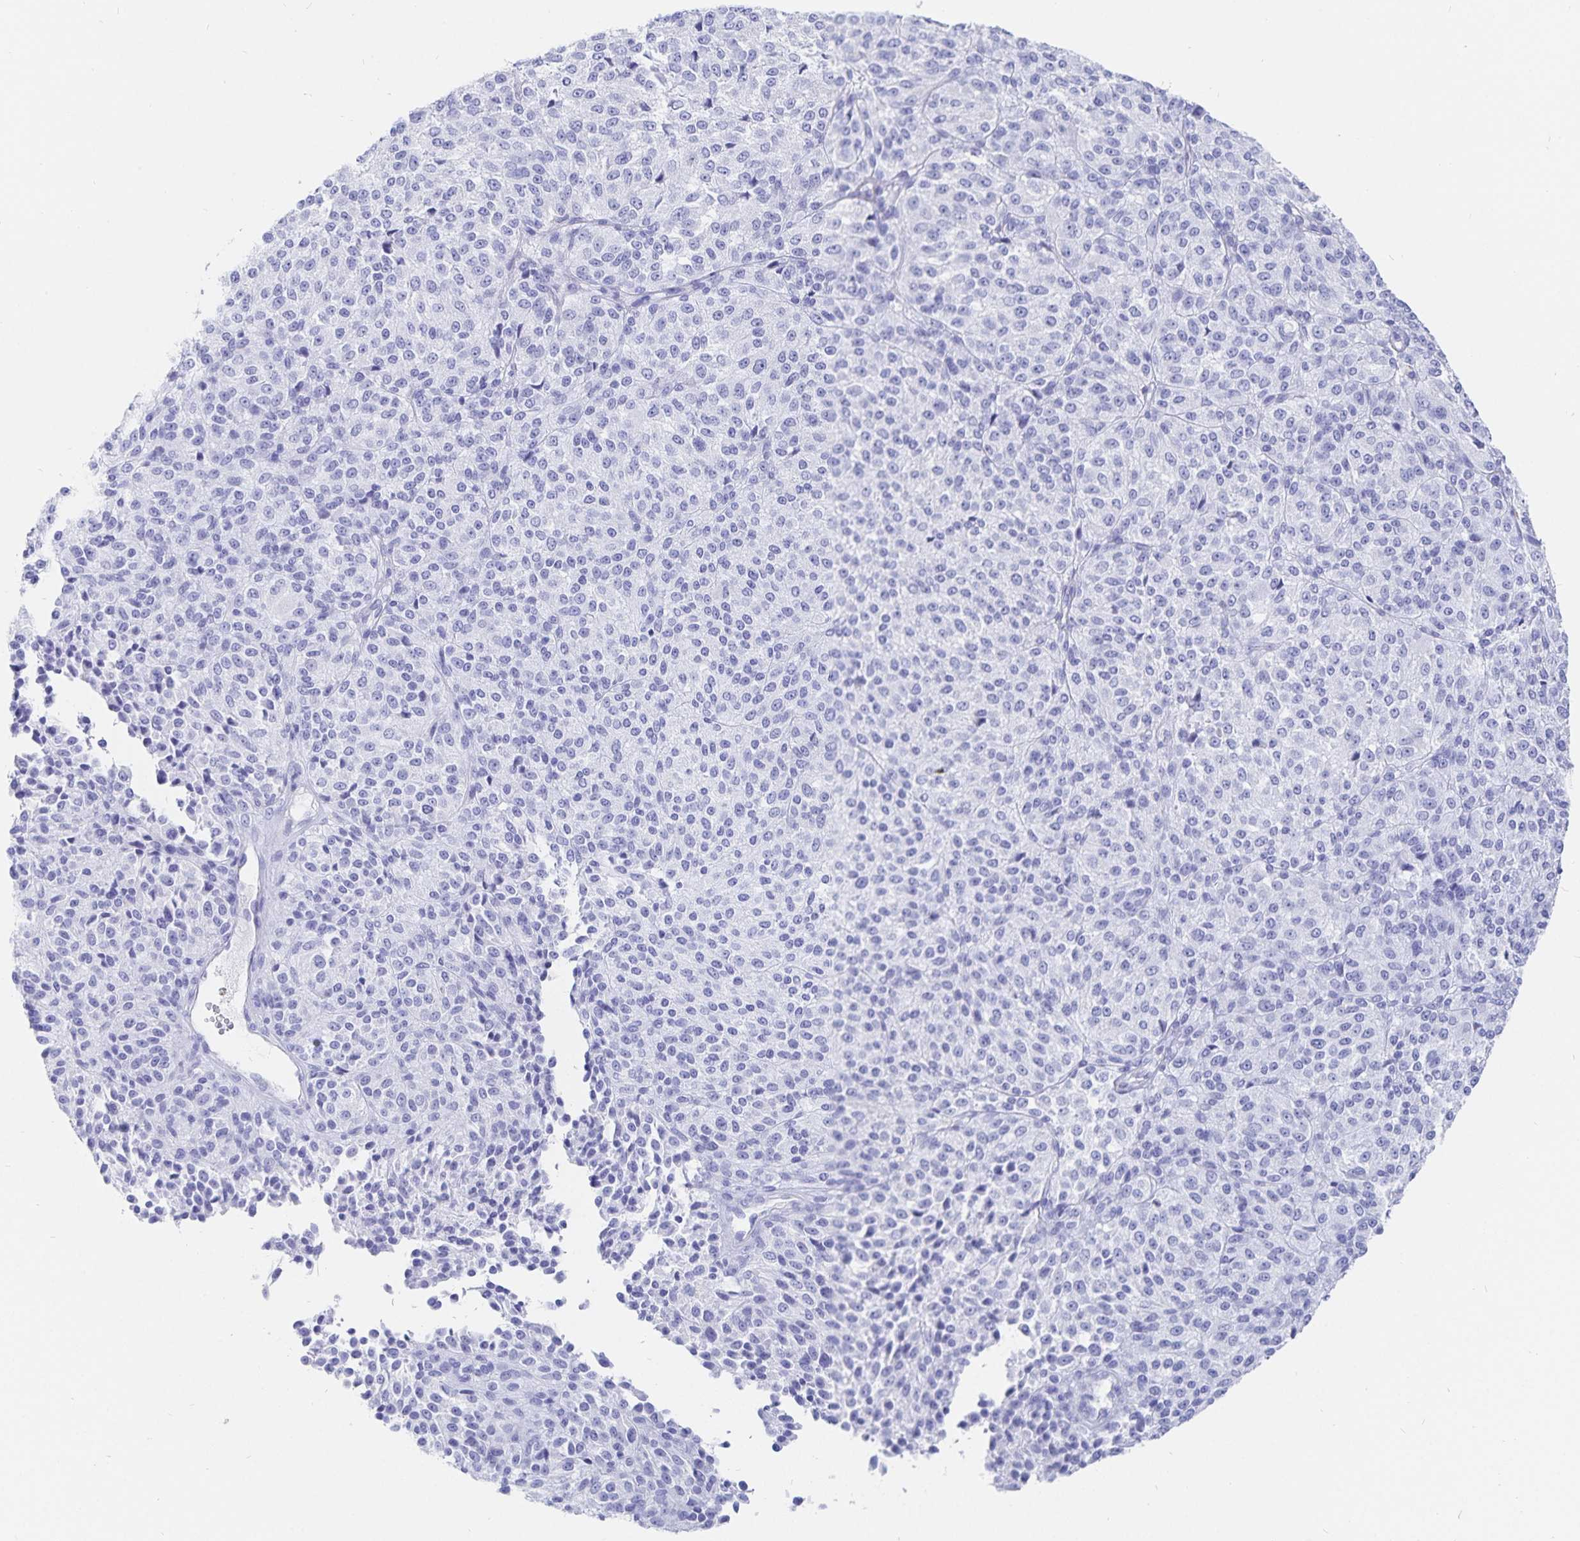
{"staining": {"intensity": "negative", "quantity": "none", "location": "none"}, "tissue": "melanoma", "cell_type": "Tumor cells", "image_type": "cancer", "snomed": [{"axis": "morphology", "description": "Malignant melanoma, Metastatic site"}, {"axis": "topography", "description": "Brain"}], "caption": "Immunohistochemical staining of human malignant melanoma (metastatic site) reveals no significant expression in tumor cells.", "gene": "INSL5", "patient": {"sex": "female", "age": 56}}